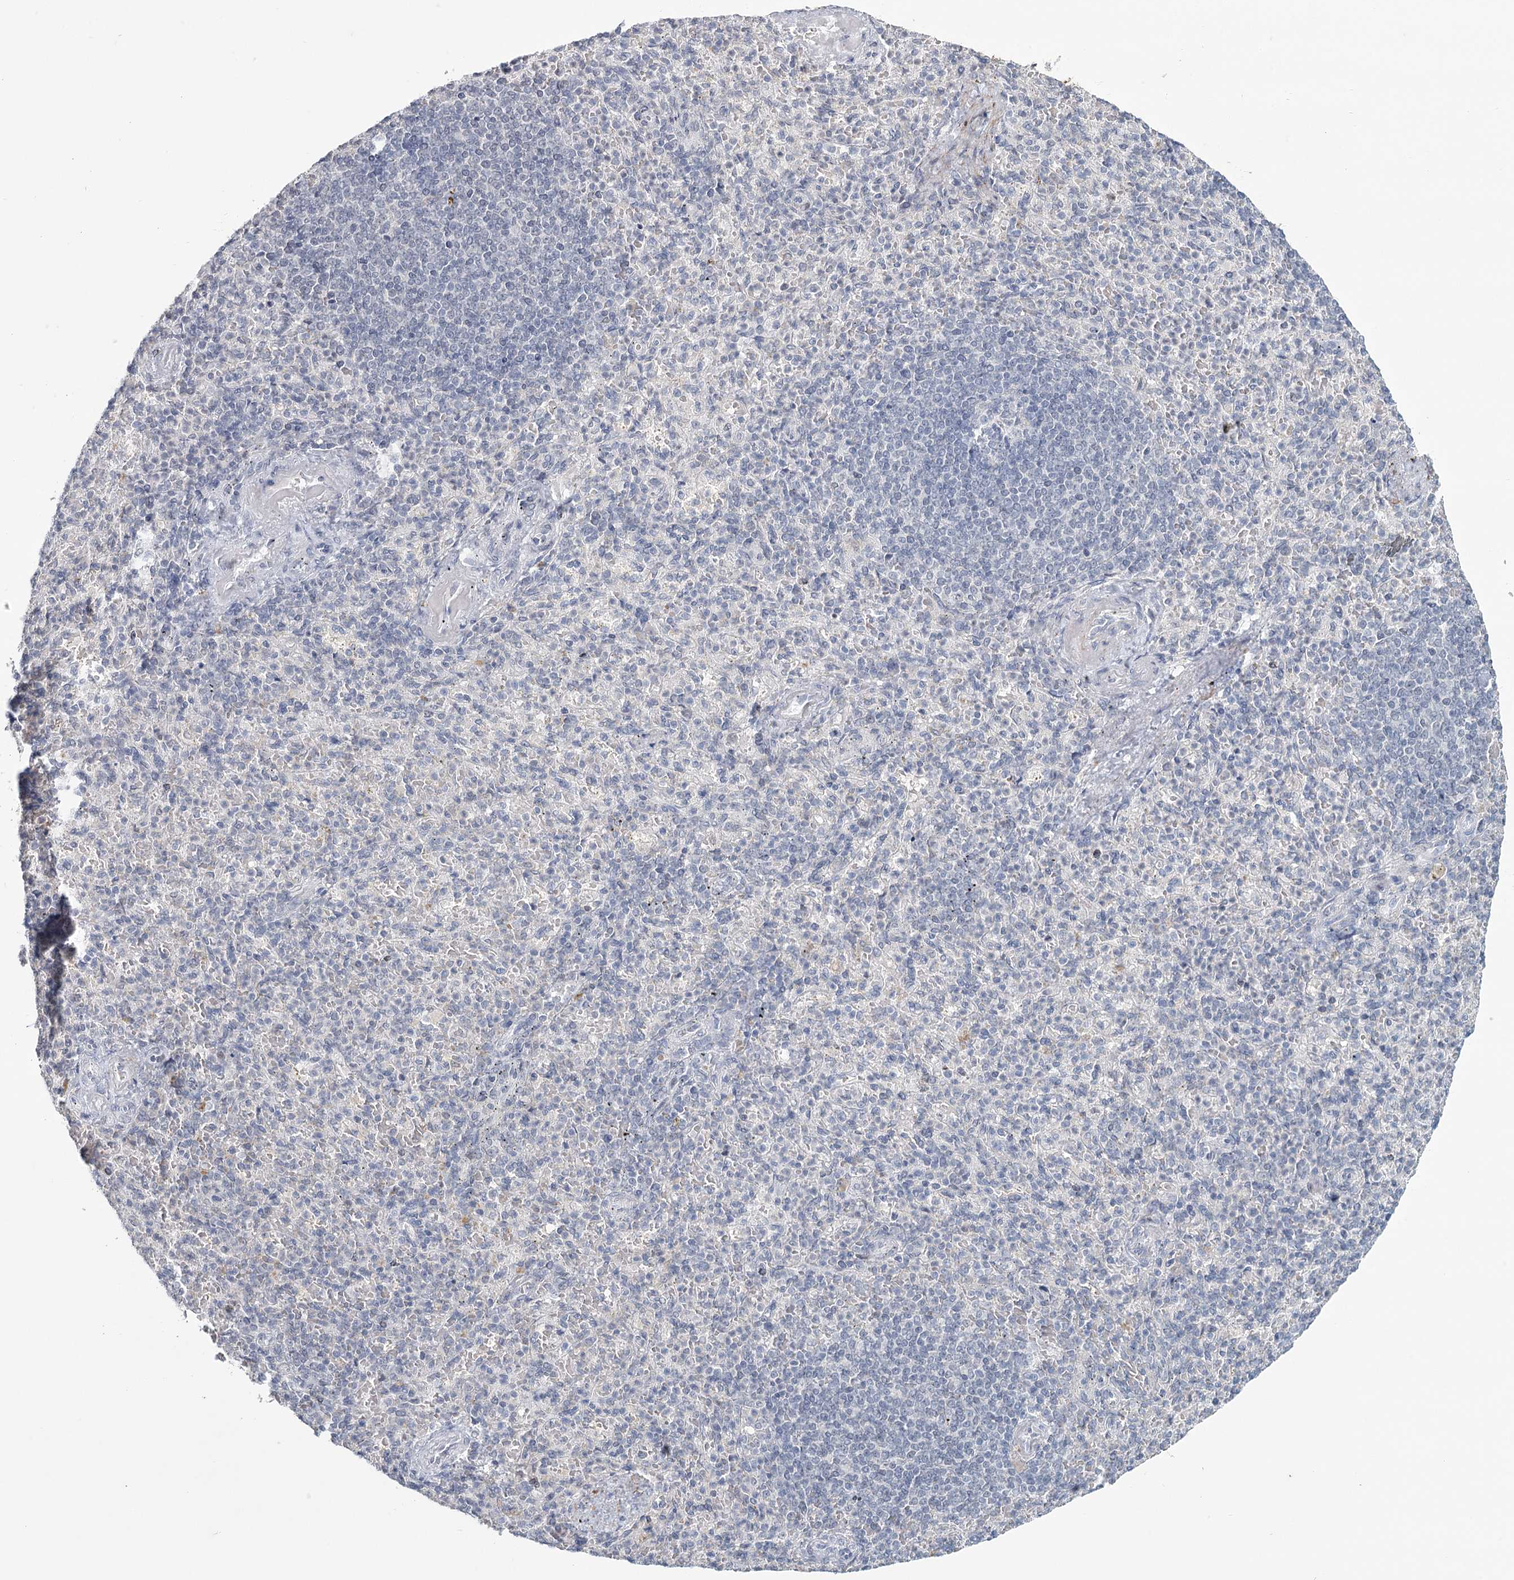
{"staining": {"intensity": "negative", "quantity": "none", "location": "none"}, "tissue": "spleen", "cell_type": "Cells in red pulp", "image_type": "normal", "snomed": [{"axis": "morphology", "description": "Normal tissue, NOS"}, {"axis": "topography", "description": "Spleen"}], "caption": "Immunohistochemistry (IHC) photomicrograph of unremarkable human spleen stained for a protein (brown), which displays no expression in cells in red pulp.", "gene": "TMEM70", "patient": {"sex": "female", "age": 74}}